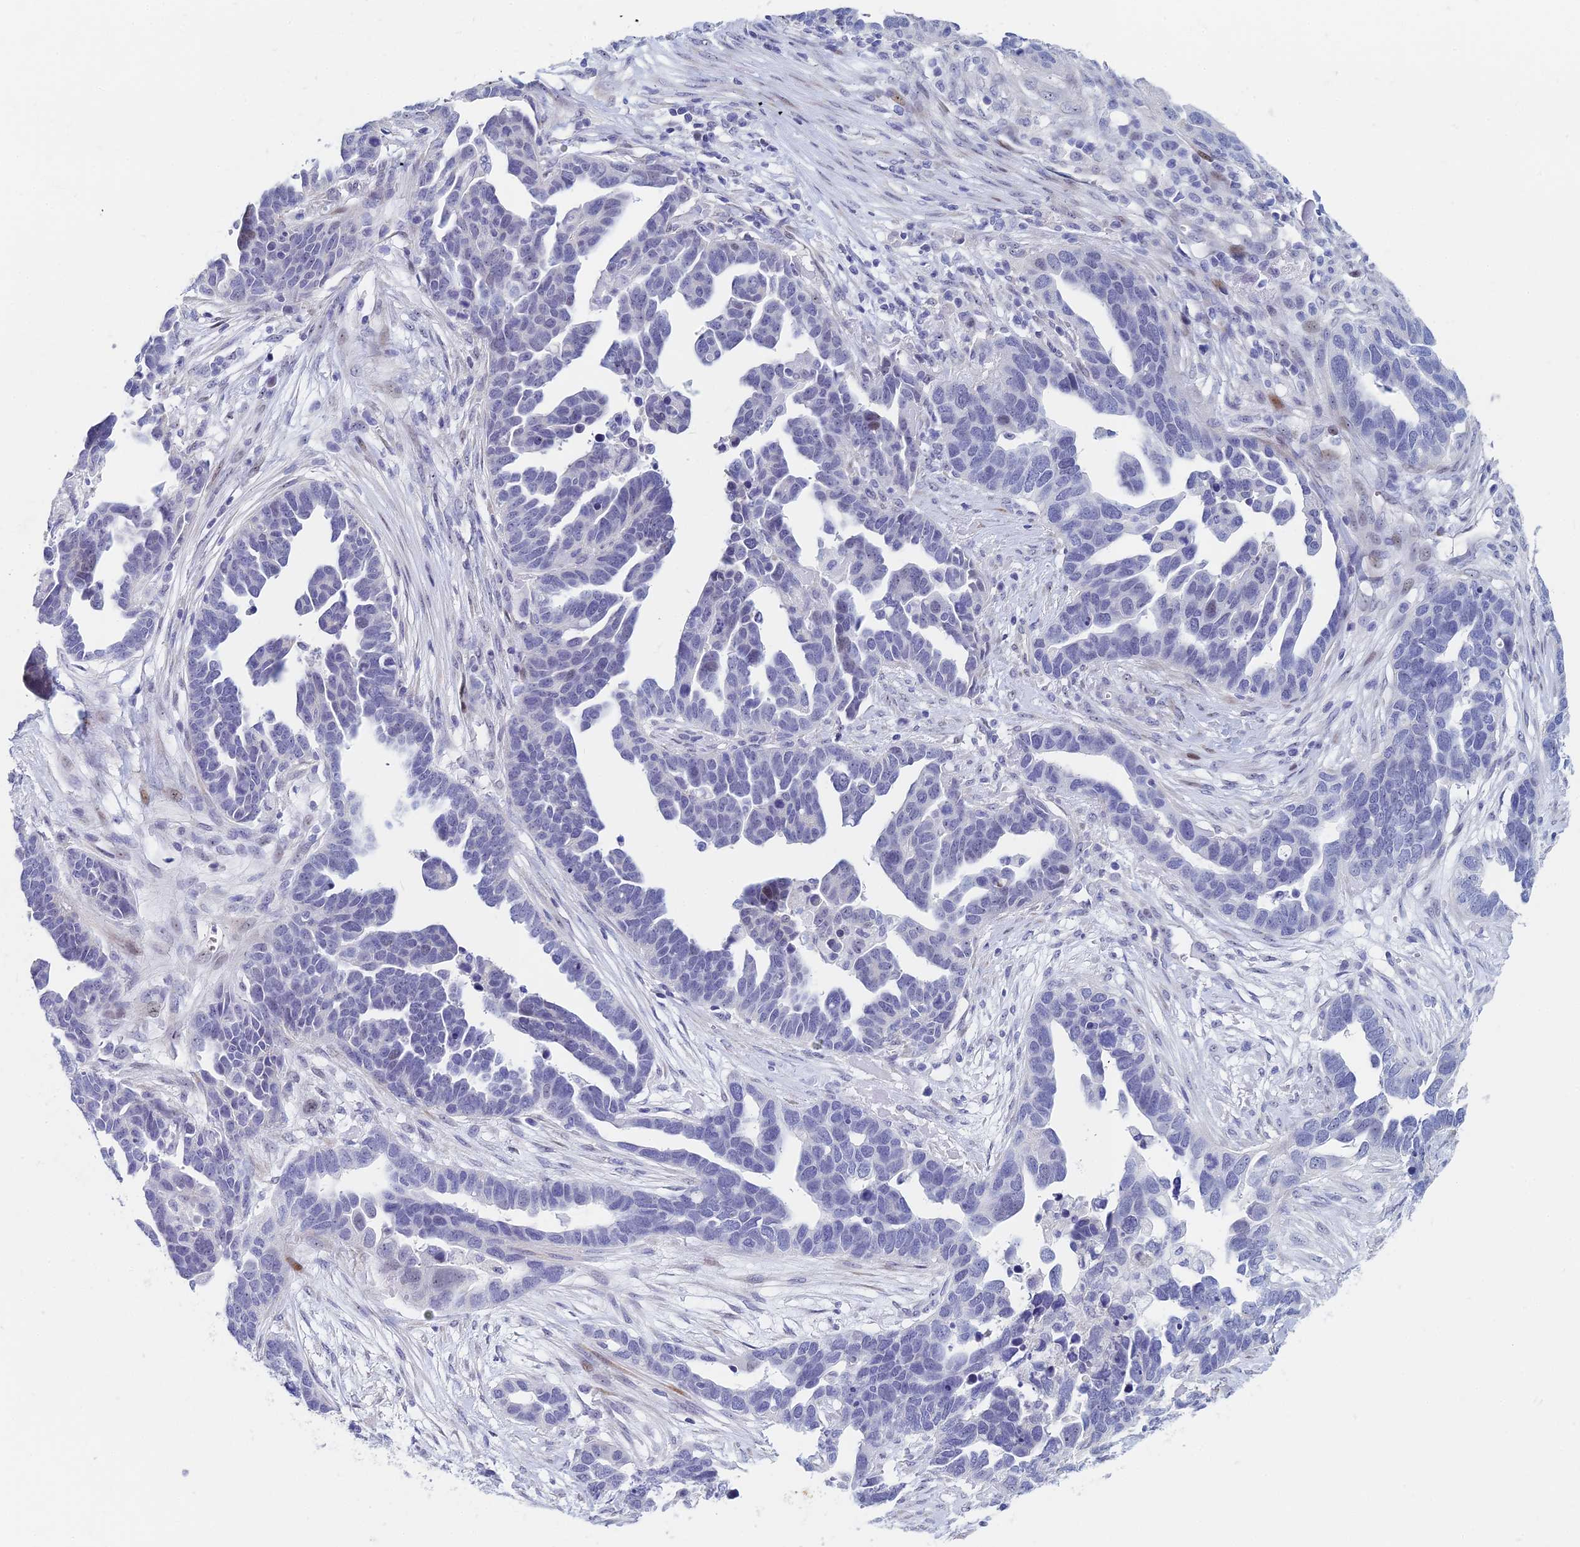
{"staining": {"intensity": "negative", "quantity": "none", "location": "none"}, "tissue": "ovarian cancer", "cell_type": "Tumor cells", "image_type": "cancer", "snomed": [{"axis": "morphology", "description": "Cystadenocarcinoma, serous, NOS"}, {"axis": "topography", "description": "Ovary"}], "caption": "IHC of human ovarian cancer reveals no expression in tumor cells.", "gene": "DRGX", "patient": {"sex": "female", "age": 54}}